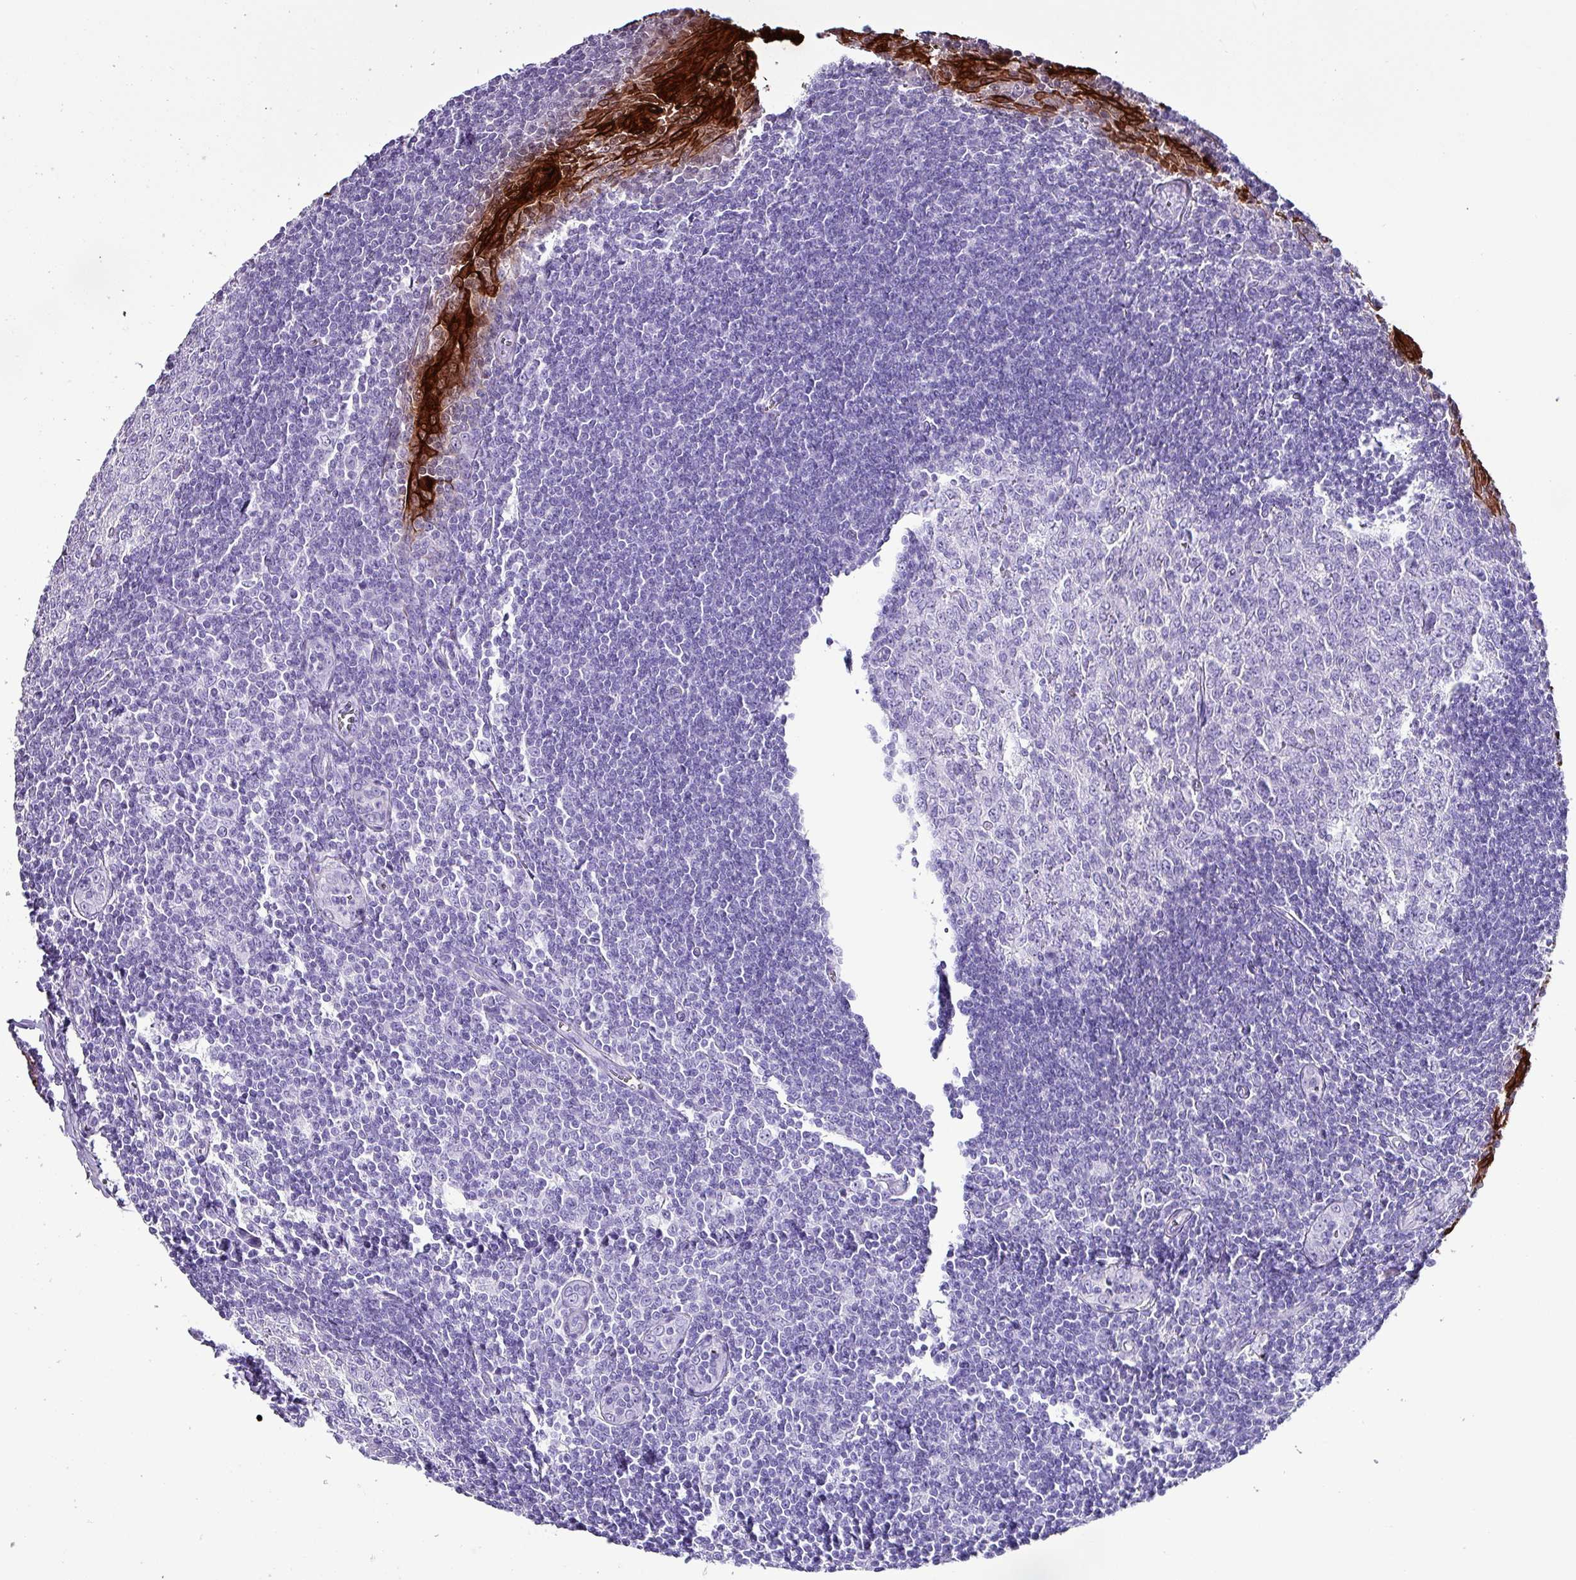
{"staining": {"intensity": "negative", "quantity": "none", "location": "none"}, "tissue": "tonsil", "cell_type": "Germinal center cells", "image_type": "normal", "snomed": [{"axis": "morphology", "description": "Normal tissue, NOS"}, {"axis": "topography", "description": "Tonsil"}], "caption": "The micrograph reveals no staining of germinal center cells in benign tonsil.", "gene": "KRT6A", "patient": {"sex": "male", "age": 27}}